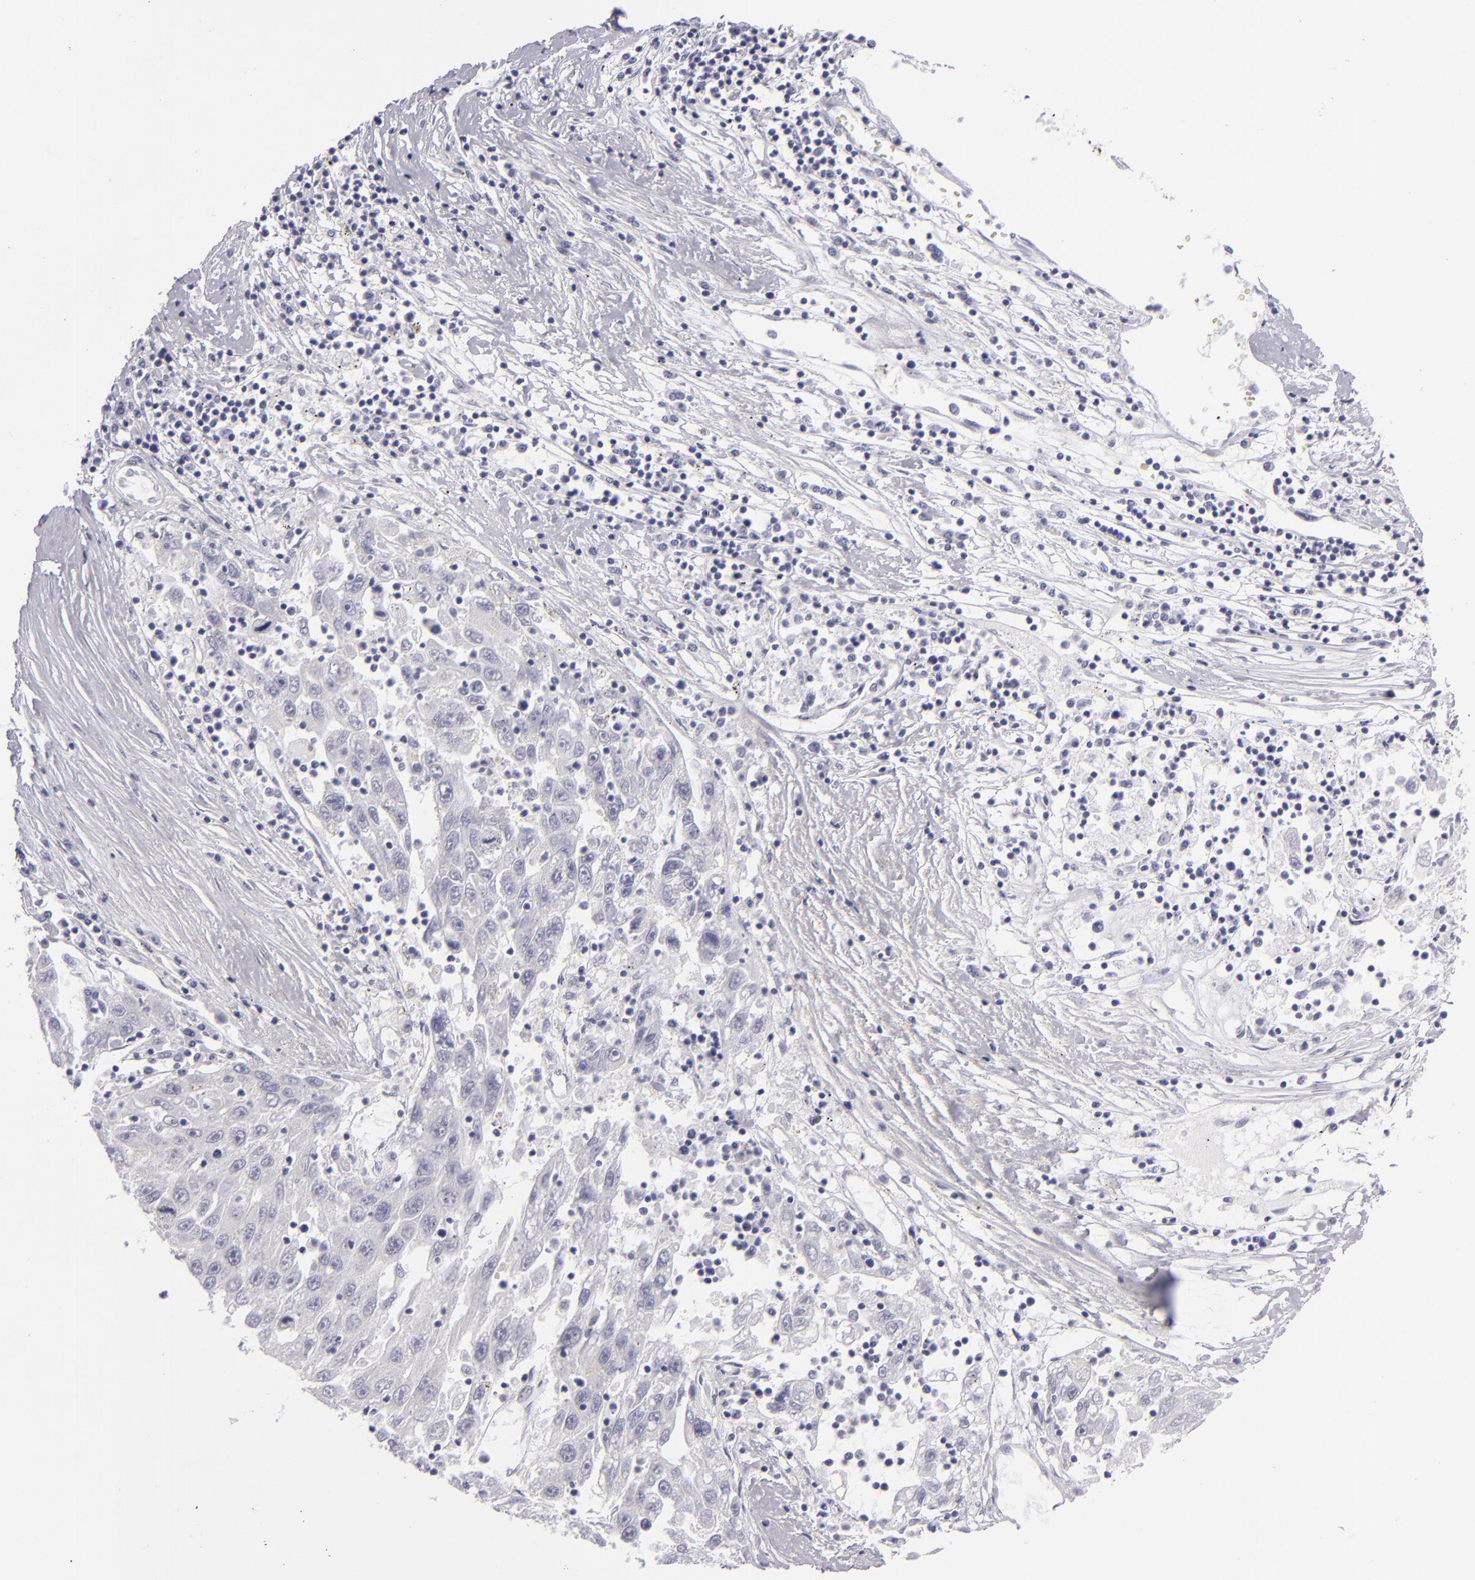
{"staining": {"intensity": "negative", "quantity": "none", "location": "none"}, "tissue": "liver cancer", "cell_type": "Tumor cells", "image_type": "cancer", "snomed": [{"axis": "morphology", "description": "Carcinoma, Hepatocellular, NOS"}, {"axis": "topography", "description": "Liver"}], "caption": "Protein analysis of liver hepatocellular carcinoma demonstrates no significant staining in tumor cells.", "gene": "VIL1", "patient": {"sex": "male", "age": 49}}